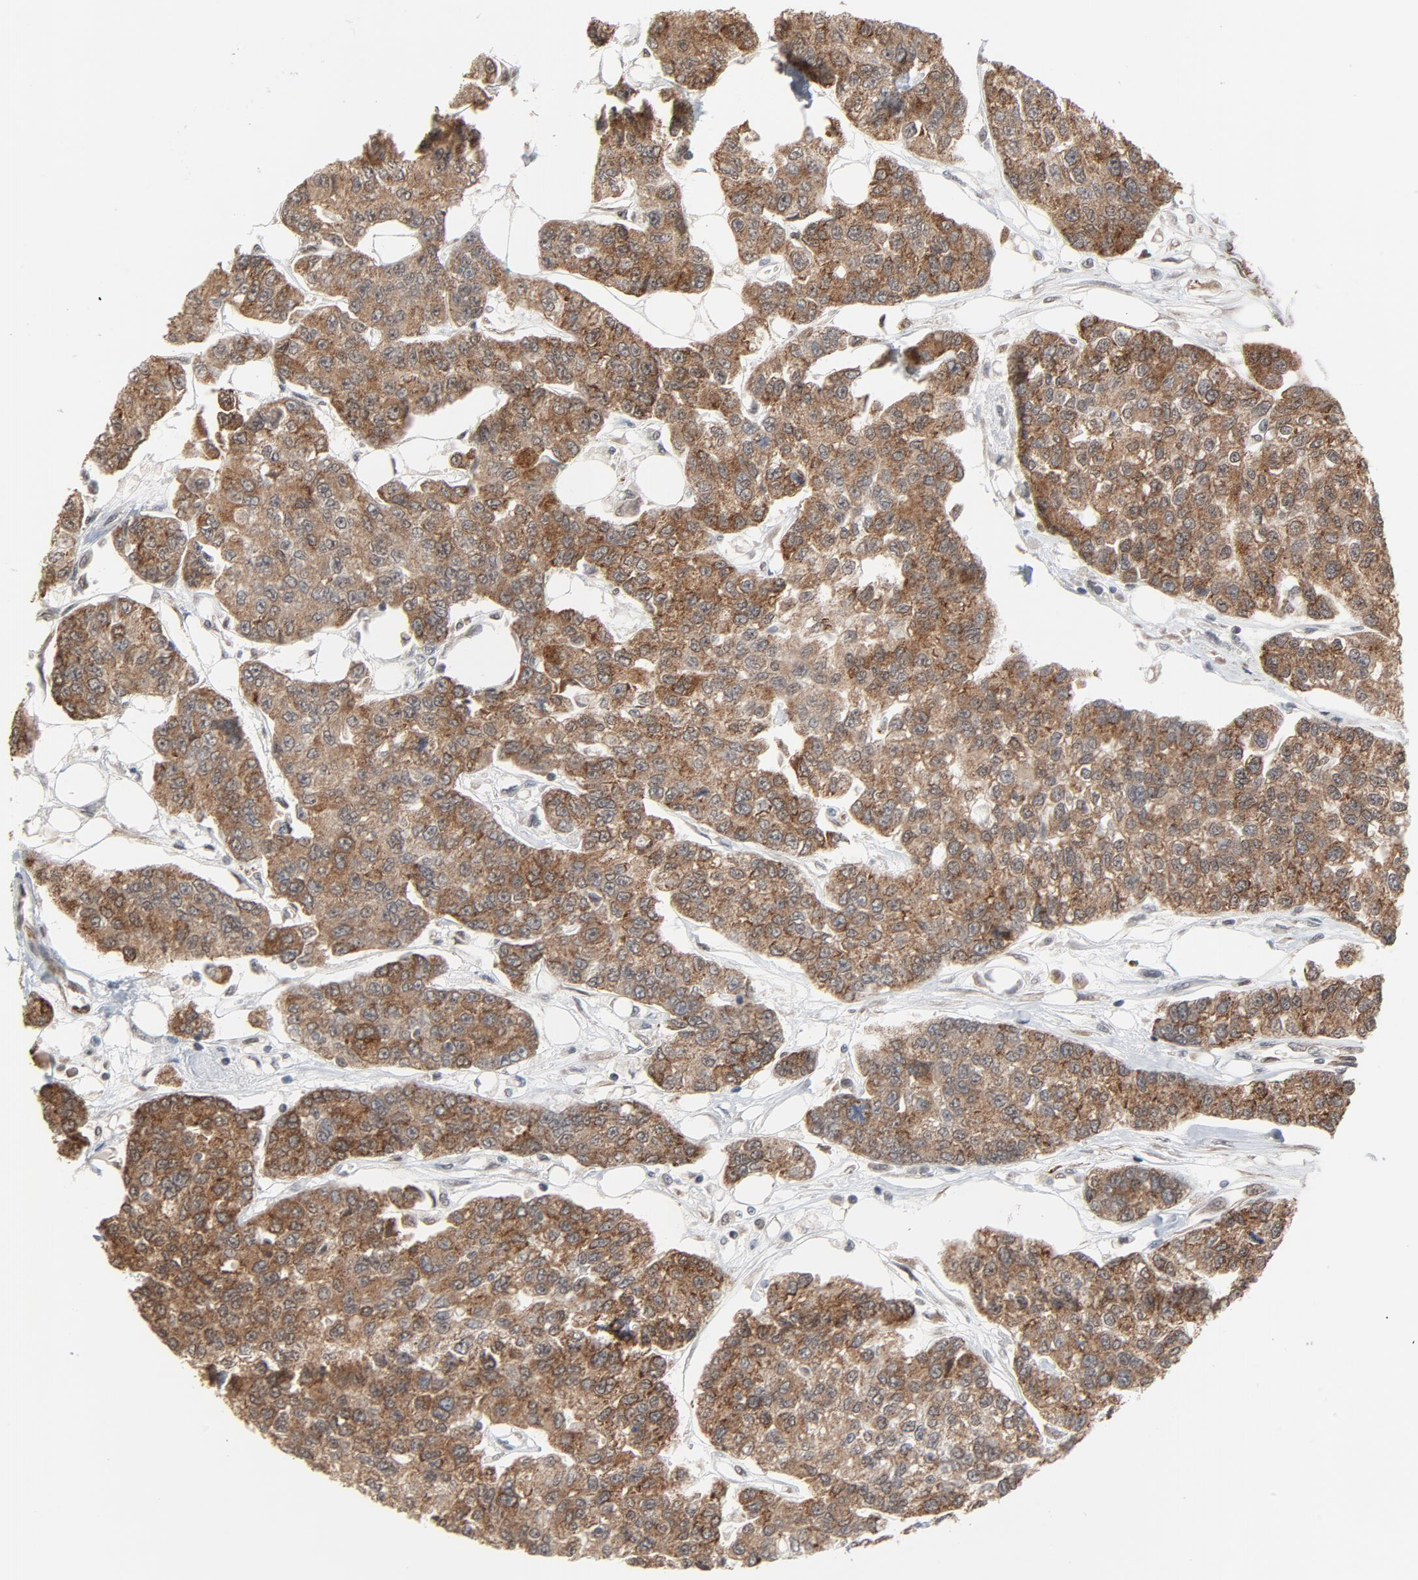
{"staining": {"intensity": "moderate", "quantity": ">75%", "location": "cytoplasmic/membranous"}, "tissue": "breast cancer", "cell_type": "Tumor cells", "image_type": "cancer", "snomed": [{"axis": "morphology", "description": "Duct carcinoma"}, {"axis": "topography", "description": "Breast"}], "caption": "Immunohistochemistry (IHC) histopathology image of human breast cancer stained for a protein (brown), which exhibits medium levels of moderate cytoplasmic/membranous staining in approximately >75% of tumor cells.", "gene": "ITPR3", "patient": {"sex": "female", "age": 51}}